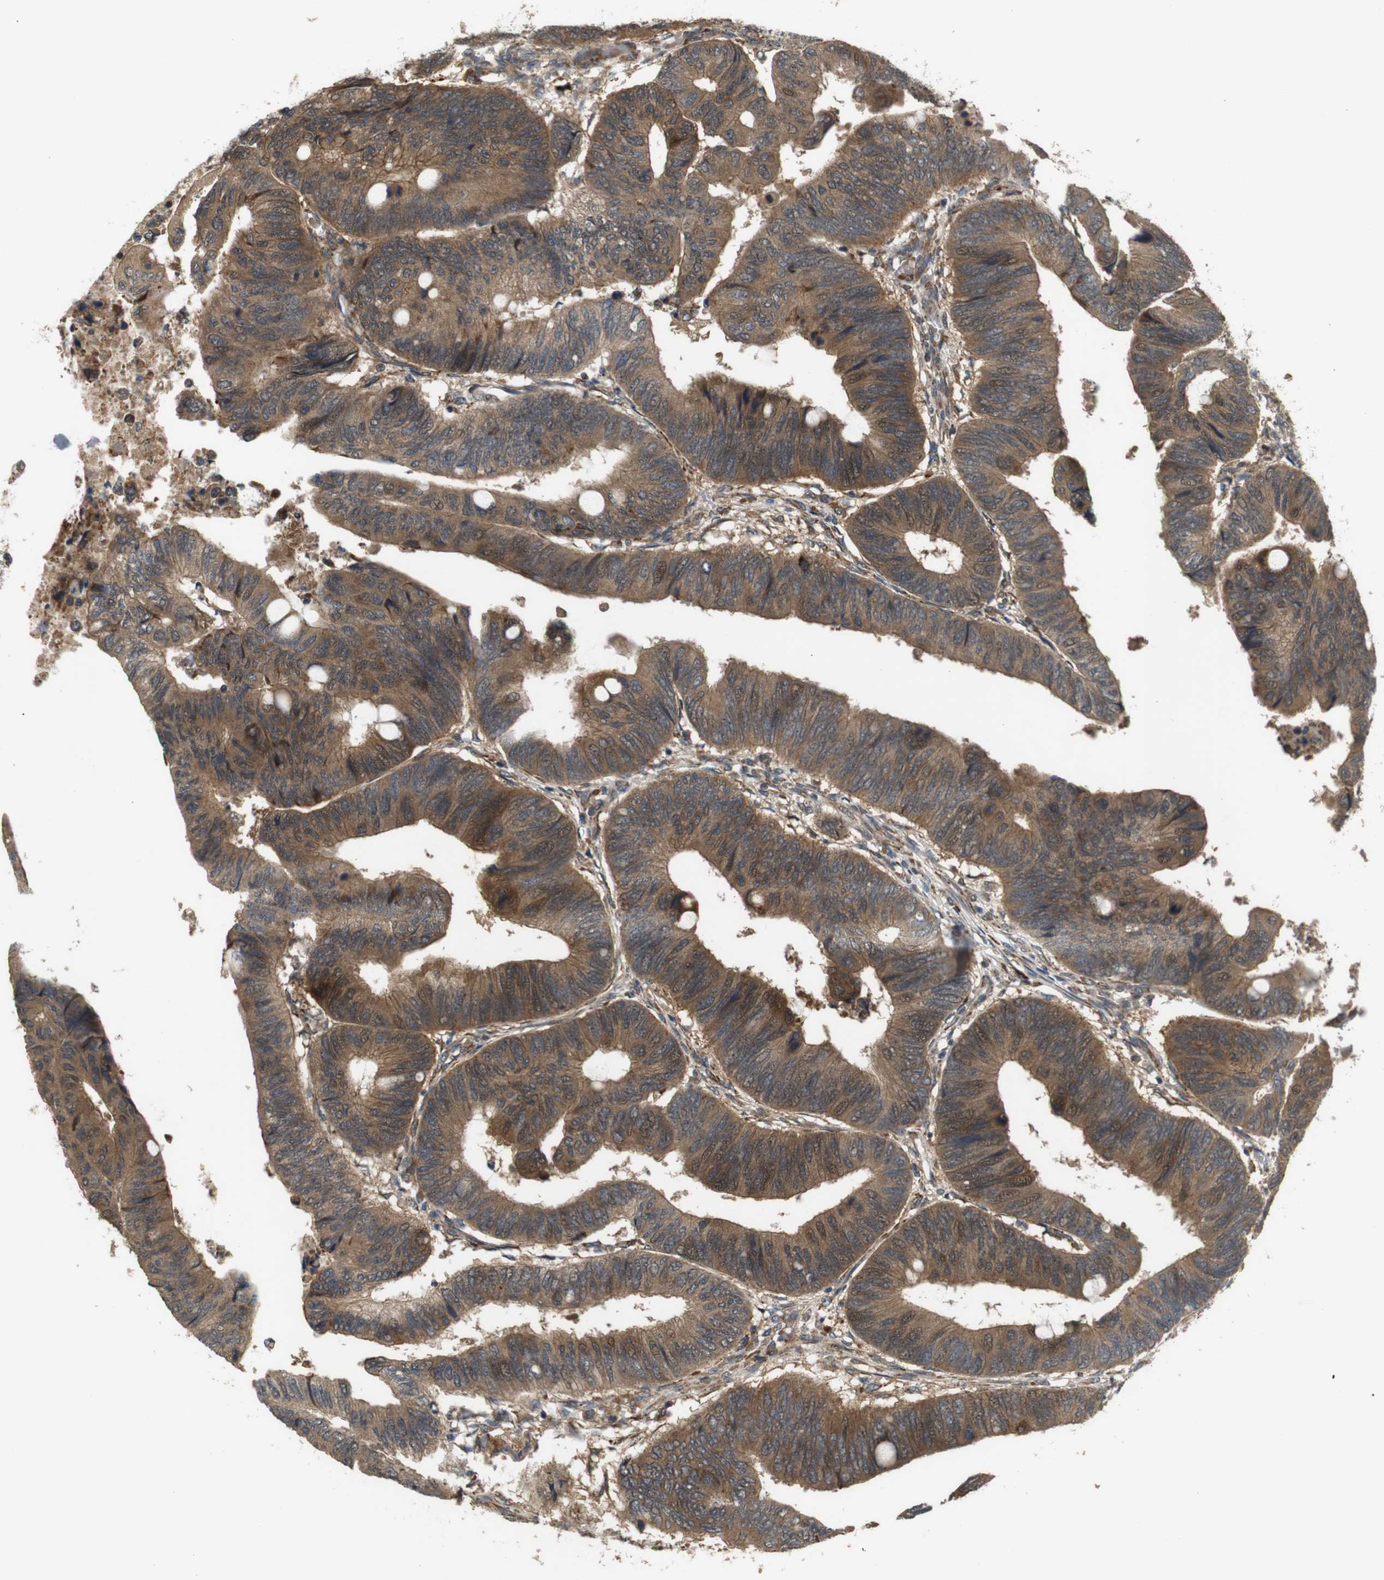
{"staining": {"intensity": "moderate", "quantity": ">75%", "location": "cytoplasmic/membranous"}, "tissue": "colorectal cancer", "cell_type": "Tumor cells", "image_type": "cancer", "snomed": [{"axis": "morphology", "description": "Normal tissue, NOS"}, {"axis": "morphology", "description": "Adenocarcinoma, NOS"}, {"axis": "topography", "description": "Rectum"}, {"axis": "topography", "description": "Peripheral nerve tissue"}], "caption": "The image exhibits staining of colorectal adenocarcinoma, revealing moderate cytoplasmic/membranous protein staining (brown color) within tumor cells. Ihc stains the protein in brown and the nuclei are stained blue.", "gene": "EPHB2", "patient": {"sex": "male", "age": 92}}